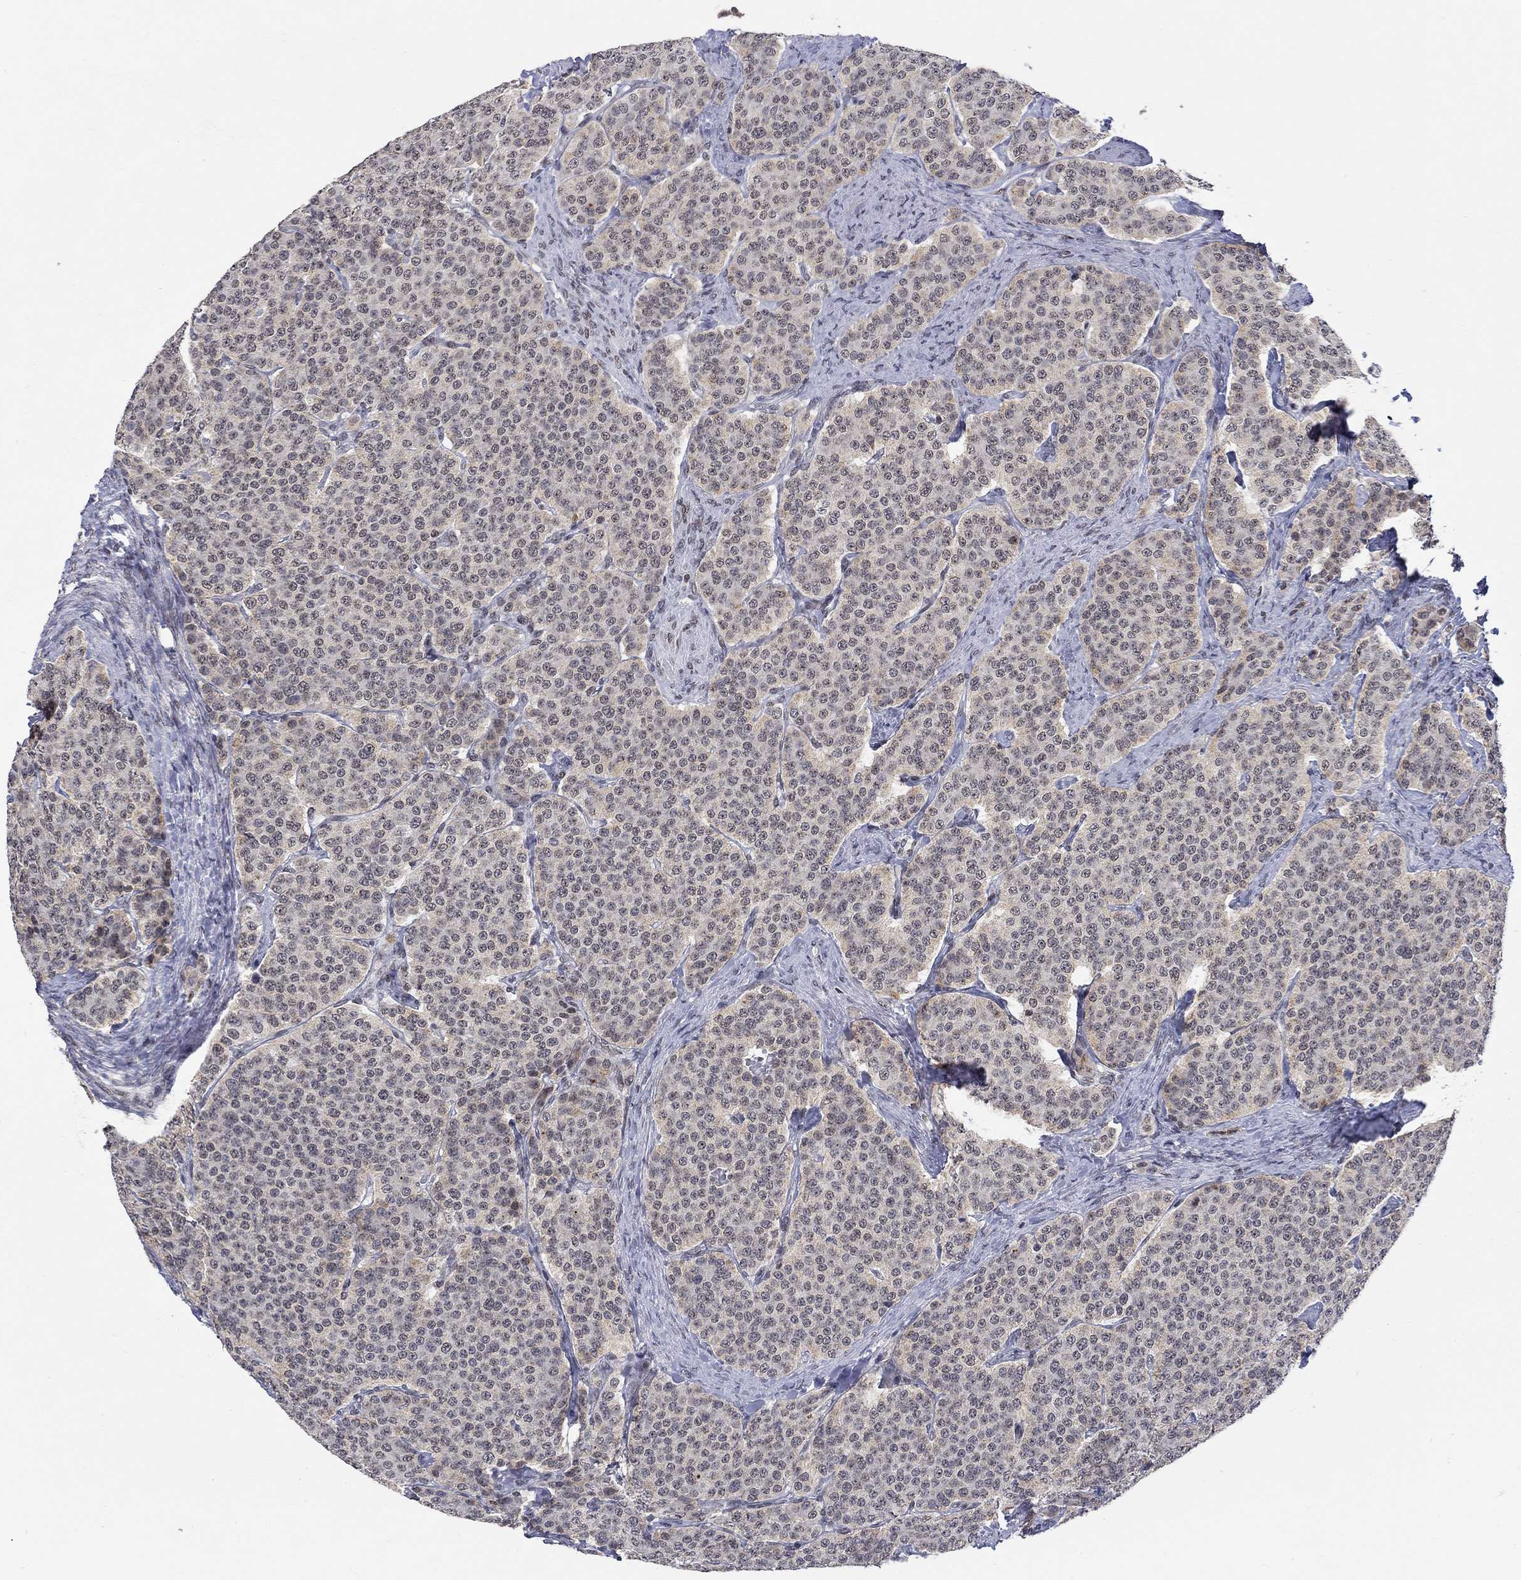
{"staining": {"intensity": "negative", "quantity": "none", "location": "none"}, "tissue": "carcinoid", "cell_type": "Tumor cells", "image_type": "cancer", "snomed": [{"axis": "morphology", "description": "Carcinoid, malignant, NOS"}, {"axis": "topography", "description": "Small intestine"}], "caption": "A histopathology image of carcinoid stained for a protein demonstrates no brown staining in tumor cells. The staining is performed using DAB brown chromogen with nuclei counter-stained in using hematoxylin.", "gene": "KLF12", "patient": {"sex": "female", "age": 58}}